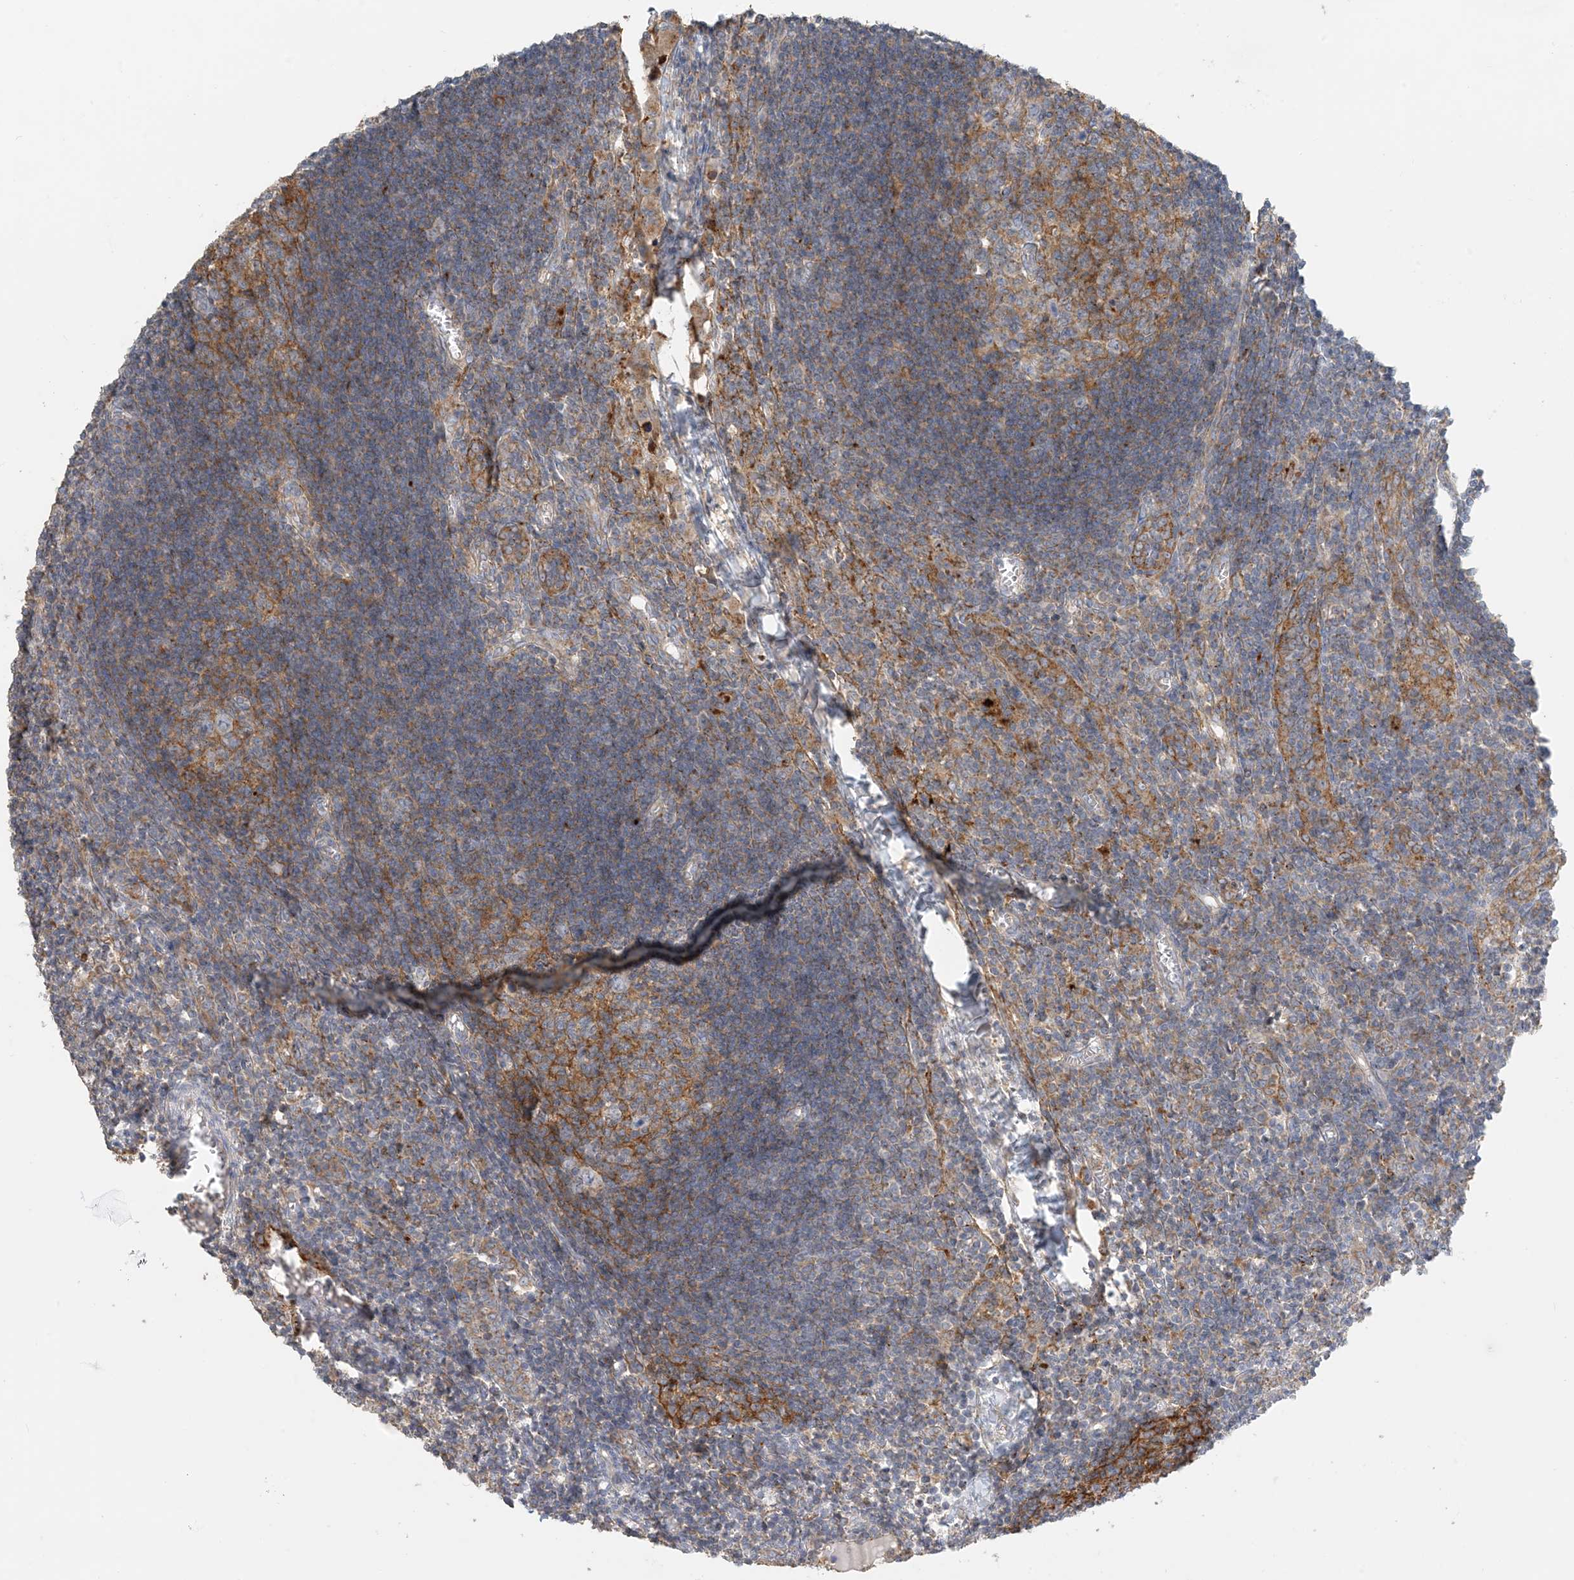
{"staining": {"intensity": "moderate", "quantity": "25%-75%", "location": "cytoplasmic/membranous"}, "tissue": "lymph node", "cell_type": "Germinal center cells", "image_type": "normal", "snomed": [{"axis": "morphology", "description": "Normal tissue, NOS"}, {"axis": "morphology", "description": "Malignant melanoma, Metastatic site"}, {"axis": "topography", "description": "Lymph node"}], "caption": "Brown immunohistochemical staining in normal lymph node displays moderate cytoplasmic/membranous positivity in about 25%-75% of germinal center cells.", "gene": "SPPL2A", "patient": {"sex": "male", "age": 41}}